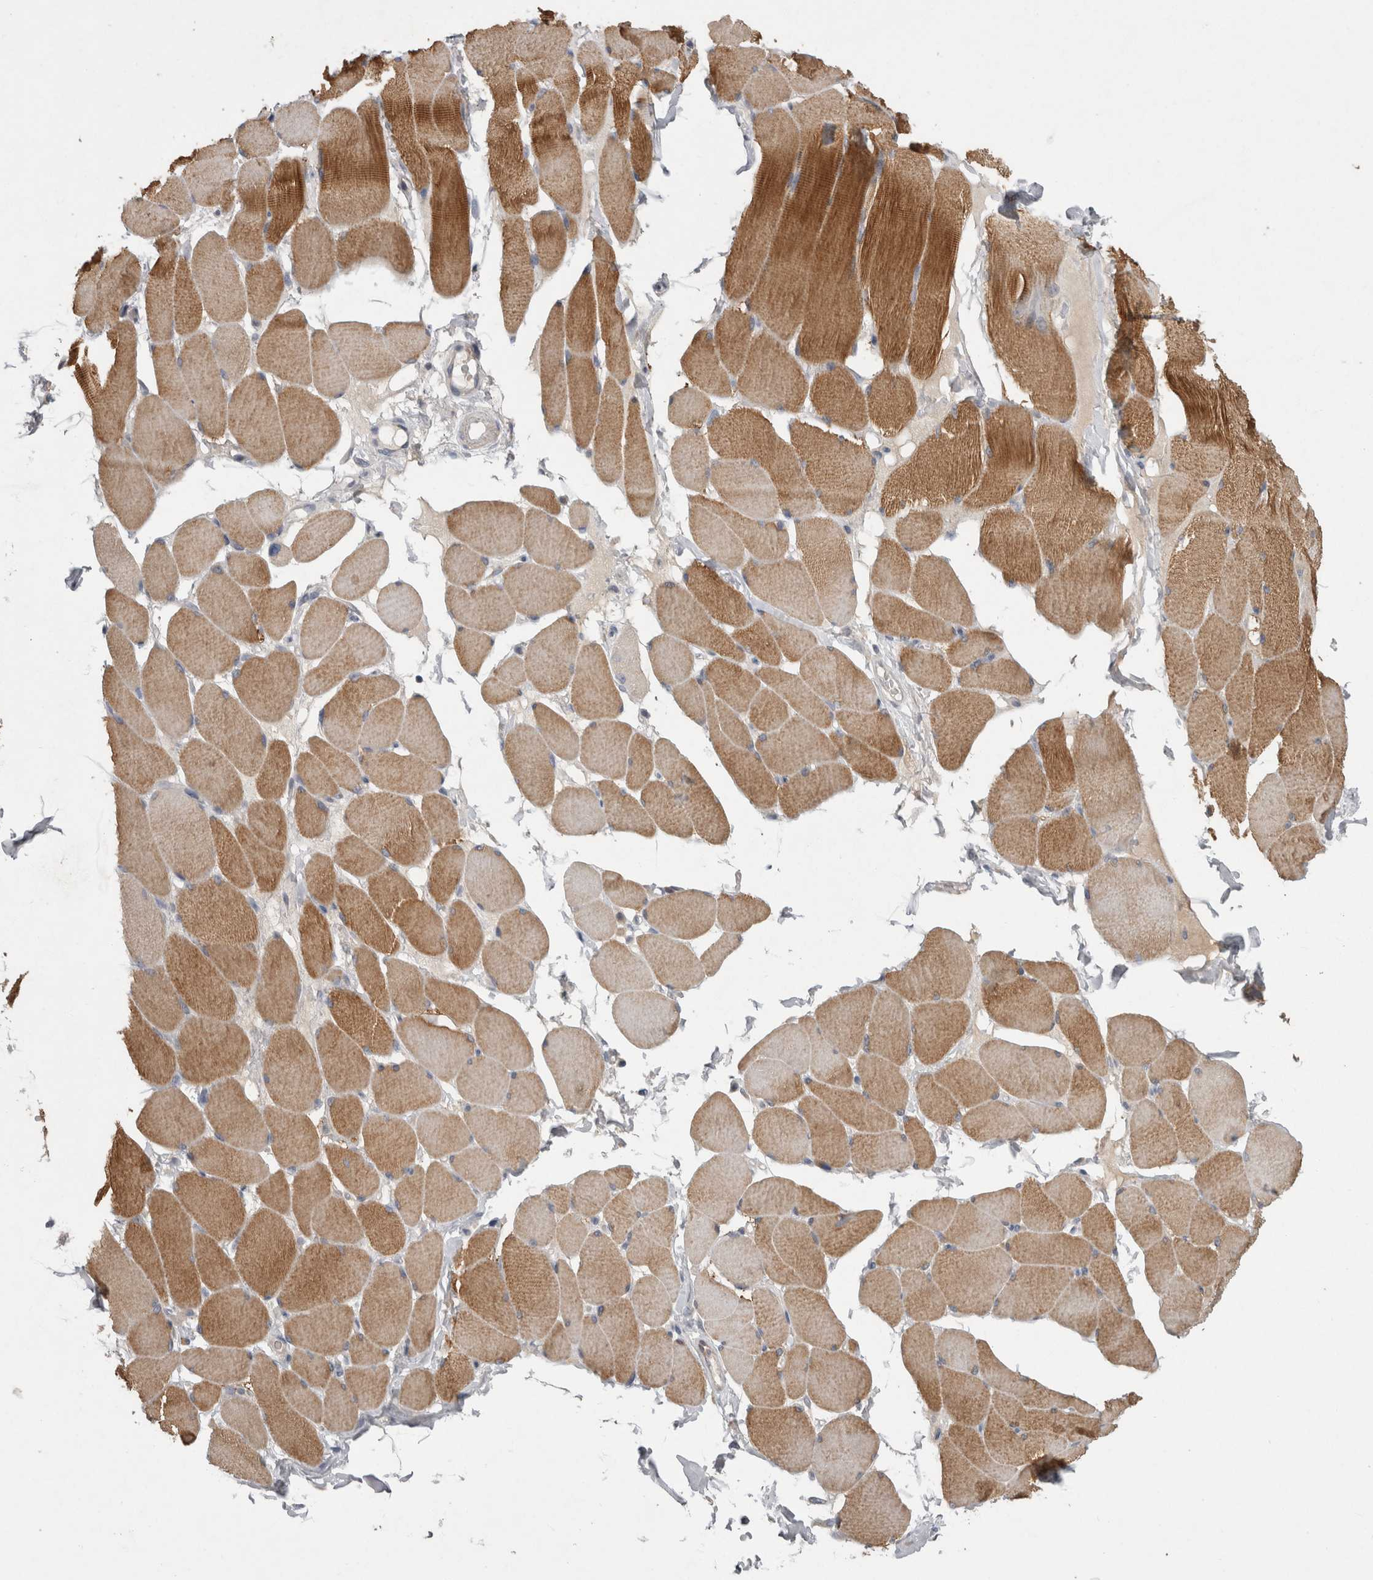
{"staining": {"intensity": "moderate", "quantity": ">75%", "location": "cytoplasmic/membranous"}, "tissue": "skeletal muscle", "cell_type": "Myocytes", "image_type": "normal", "snomed": [{"axis": "morphology", "description": "Normal tissue, NOS"}, {"axis": "topography", "description": "Skin"}, {"axis": "topography", "description": "Skeletal muscle"}], "caption": "Approximately >75% of myocytes in benign human skeletal muscle exhibit moderate cytoplasmic/membranous protein staining as visualized by brown immunohistochemical staining.", "gene": "LRRC40", "patient": {"sex": "male", "age": 83}}